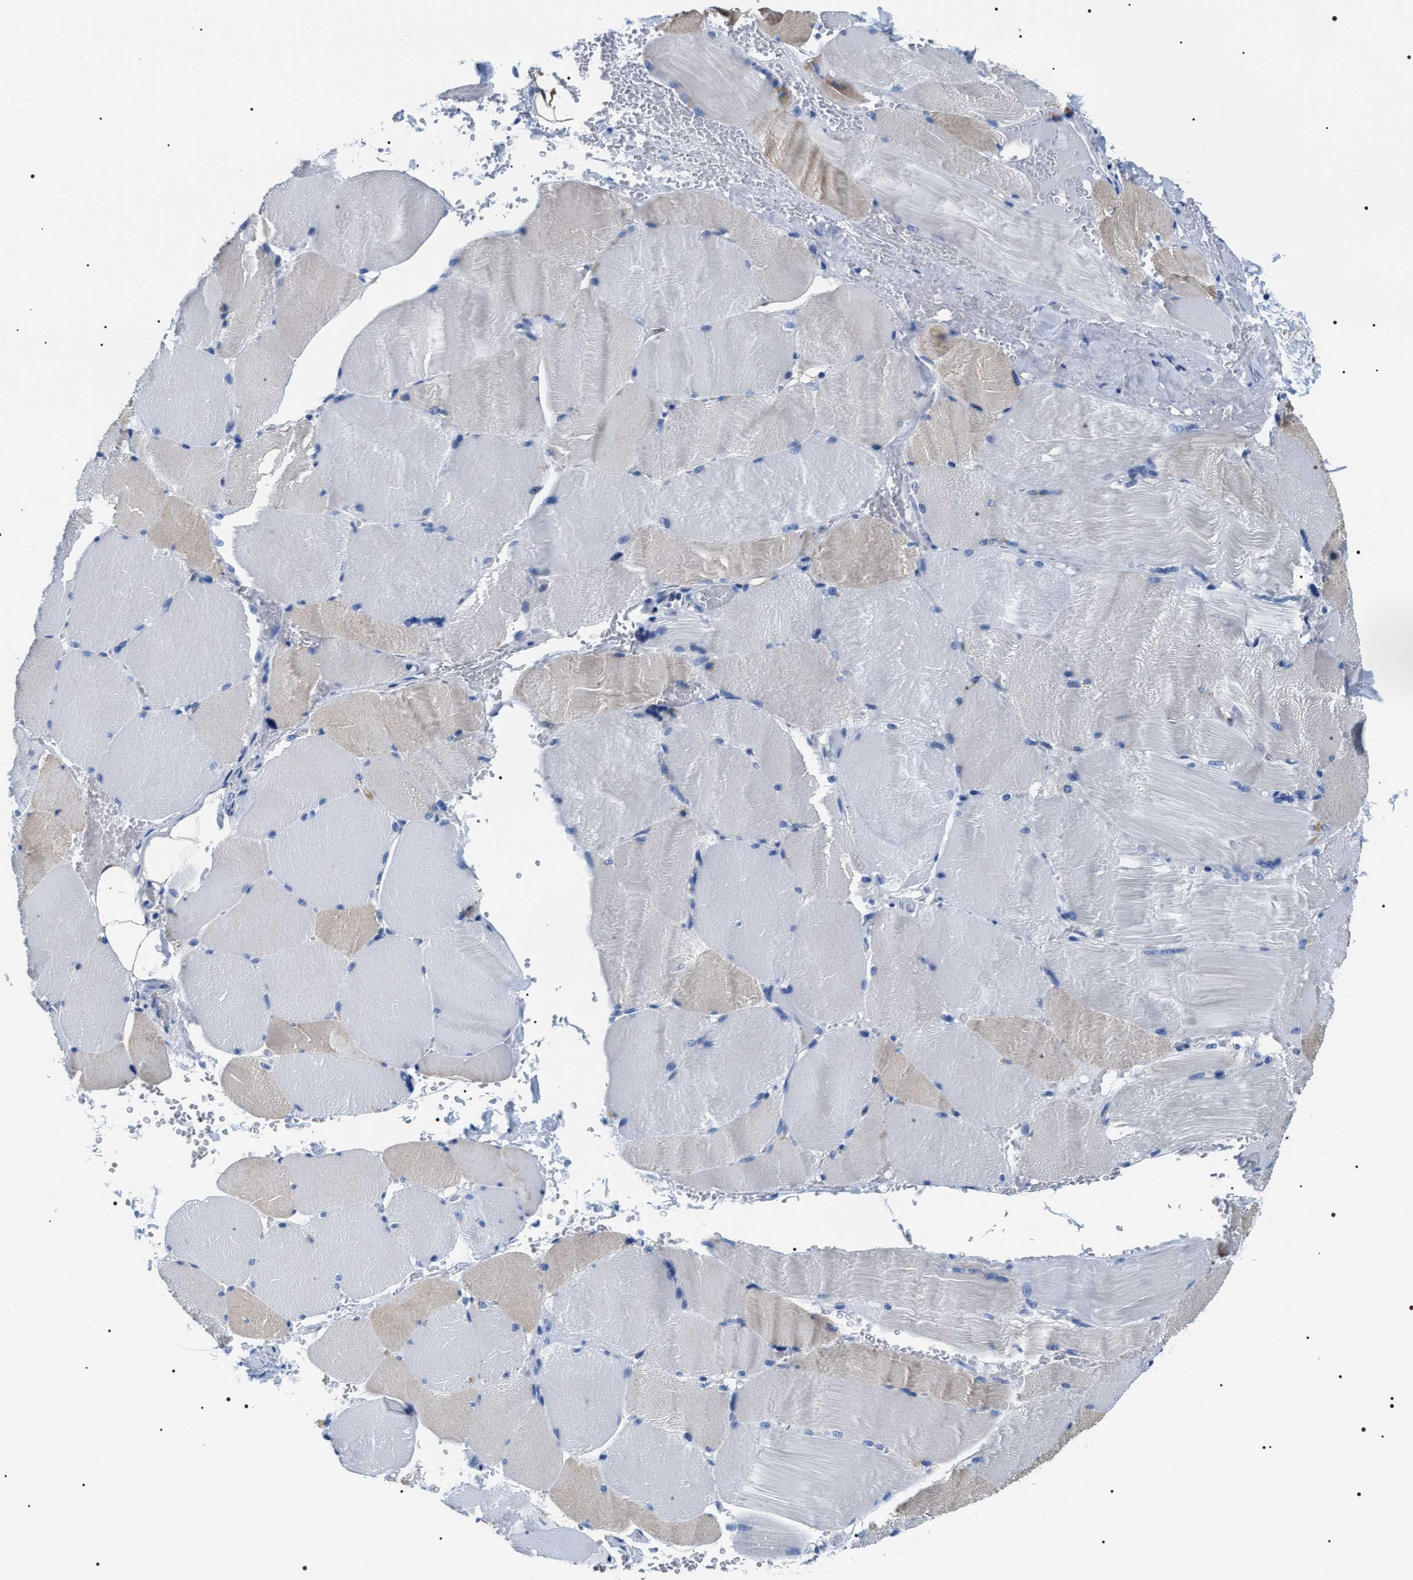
{"staining": {"intensity": "weak", "quantity": "25%-75%", "location": "cytoplasmic/membranous"}, "tissue": "skeletal muscle", "cell_type": "Myocytes", "image_type": "normal", "snomed": [{"axis": "morphology", "description": "Normal tissue, NOS"}, {"axis": "topography", "description": "Skin"}, {"axis": "topography", "description": "Skeletal muscle"}], "caption": "IHC micrograph of unremarkable skeletal muscle: skeletal muscle stained using immunohistochemistry shows low levels of weak protein expression localized specifically in the cytoplasmic/membranous of myocytes, appearing as a cytoplasmic/membranous brown color.", "gene": "ADH4", "patient": {"sex": "male", "age": 83}}